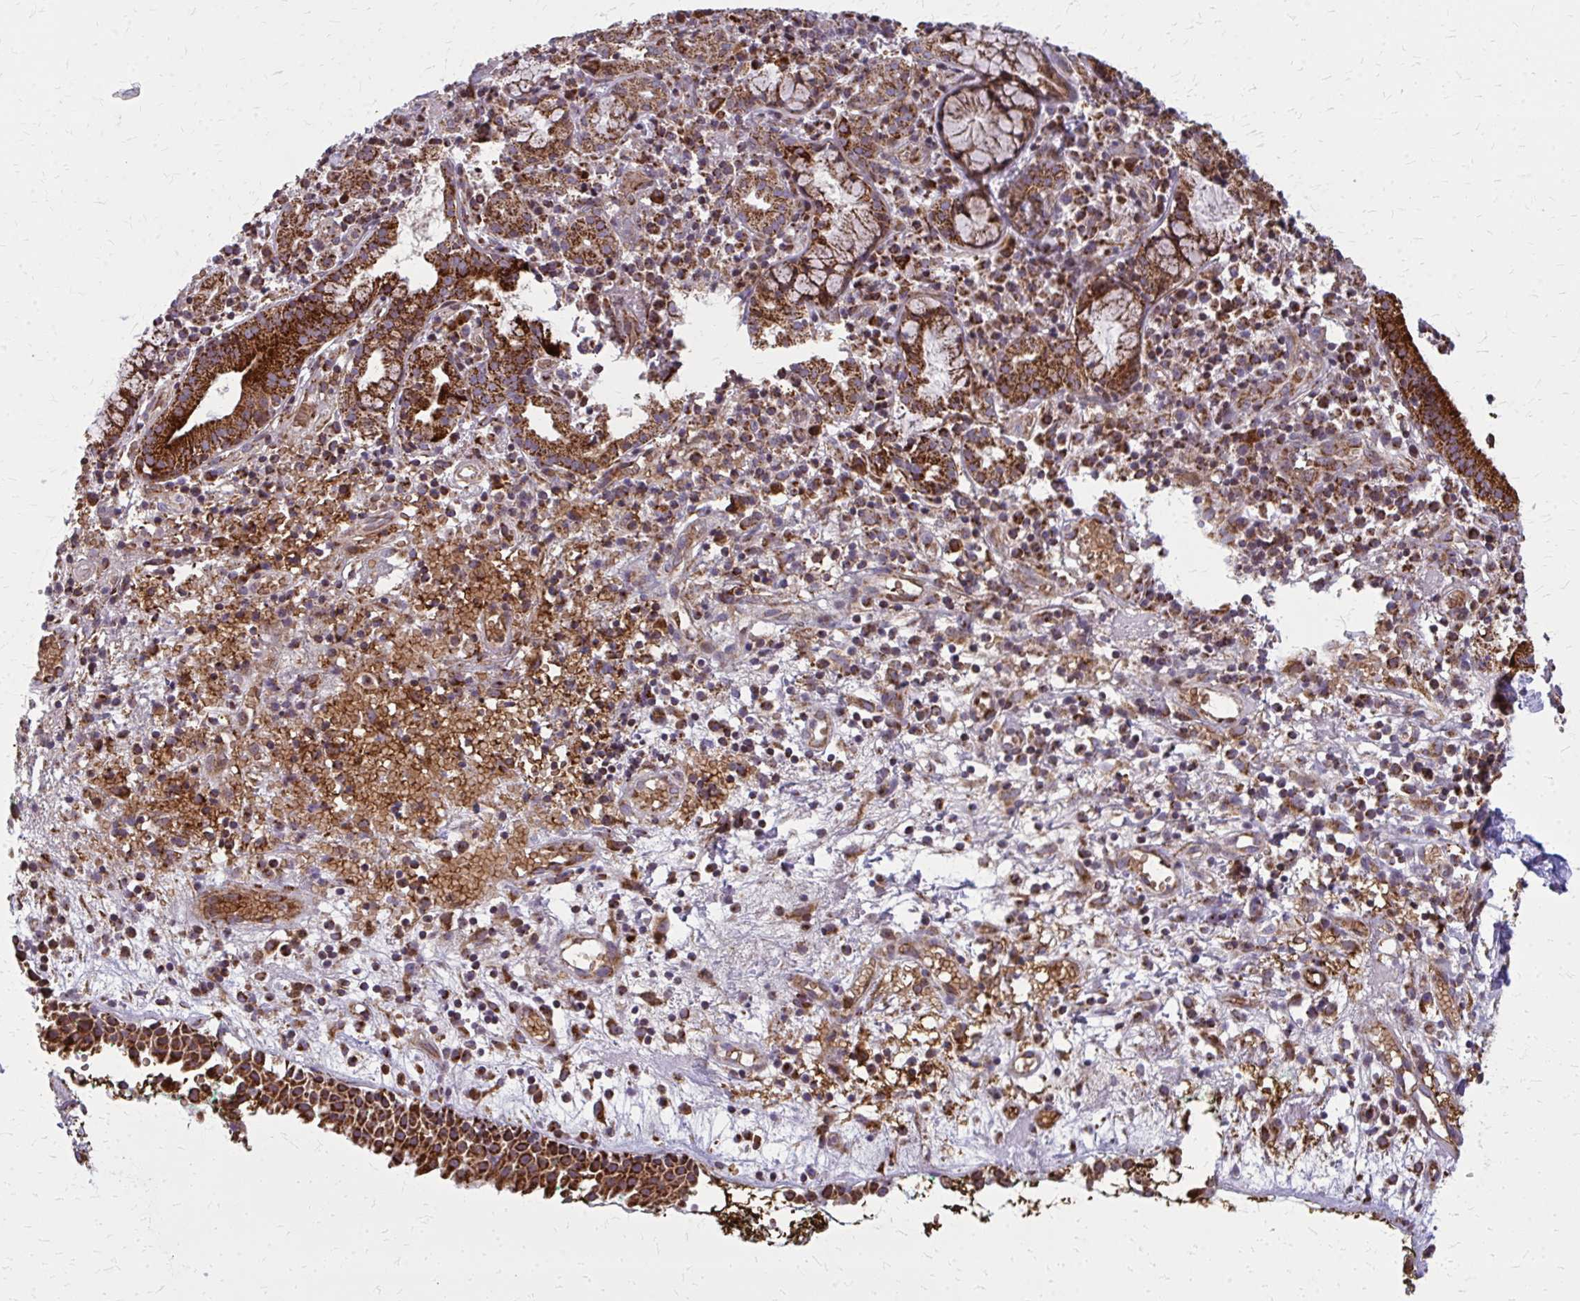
{"staining": {"intensity": "strong", "quantity": ">75%", "location": "cytoplasmic/membranous"}, "tissue": "nasopharynx", "cell_type": "Respiratory epithelial cells", "image_type": "normal", "snomed": [{"axis": "morphology", "description": "Normal tissue, NOS"}, {"axis": "morphology", "description": "Basal cell carcinoma"}, {"axis": "topography", "description": "Cartilage tissue"}, {"axis": "topography", "description": "Nasopharynx"}, {"axis": "topography", "description": "Oral tissue"}], "caption": "The micrograph displays staining of benign nasopharynx, revealing strong cytoplasmic/membranous protein positivity (brown color) within respiratory epithelial cells.", "gene": "MCCC1", "patient": {"sex": "female", "age": 77}}